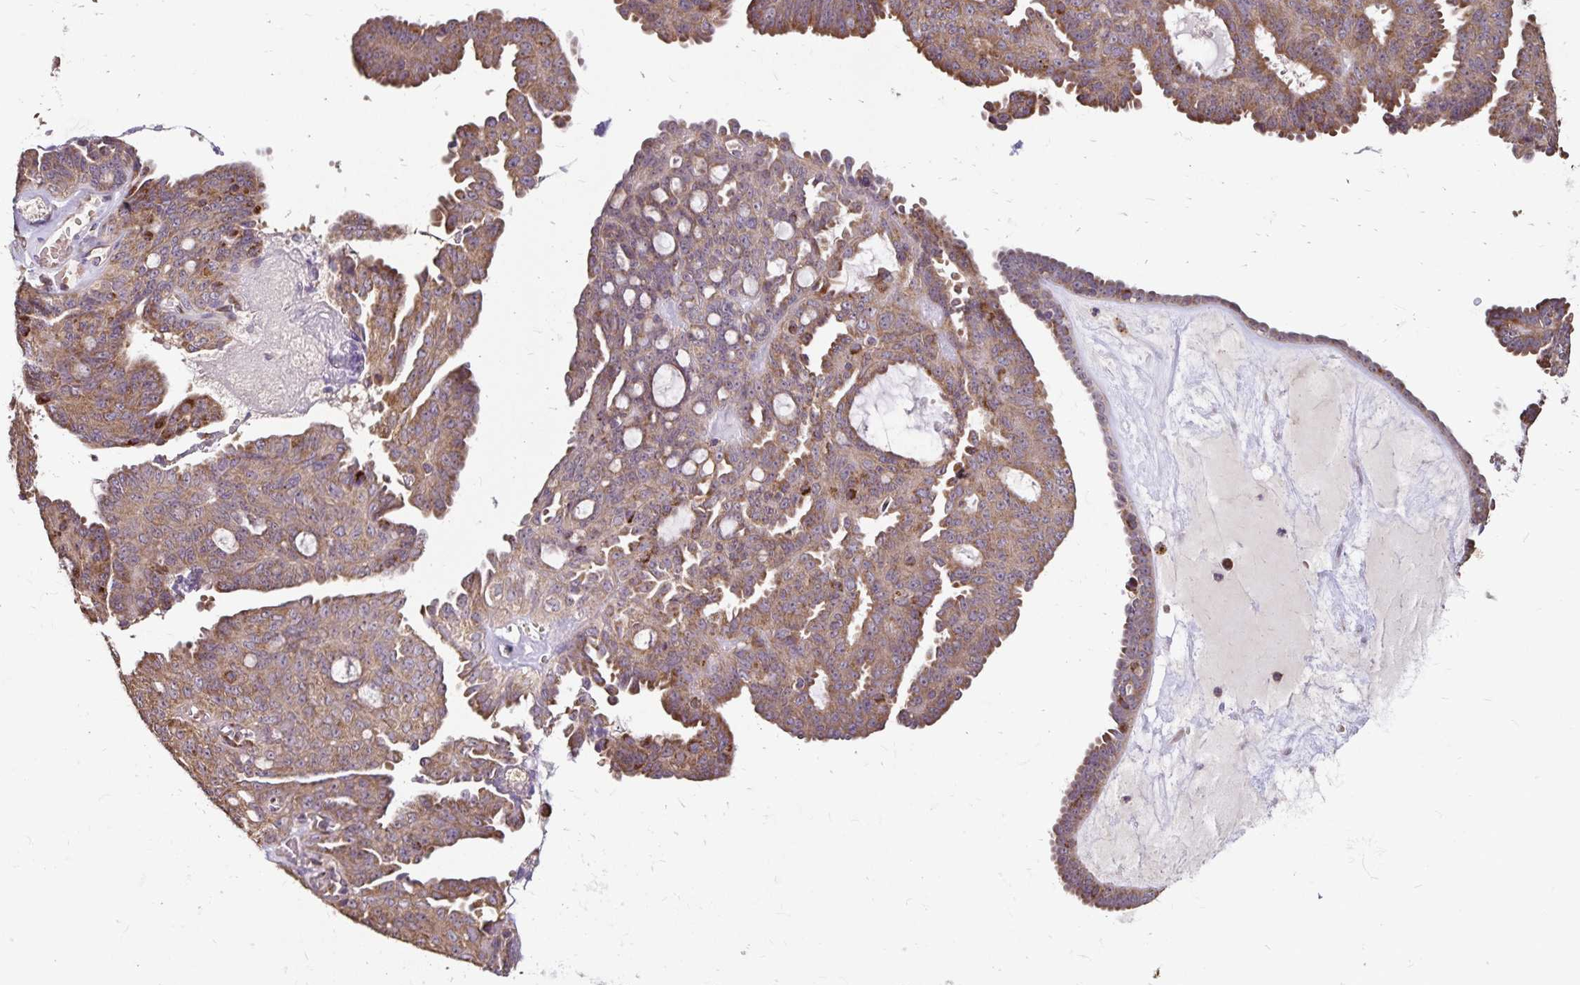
{"staining": {"intensity": "moderate", "quantity": ">75%", "location": "cytoplasmic/membranous"}, "tissue": "ovarian cancer", "cell_type": "Tumor cells", "image_type": "cancer", "snomed": [{"axis": "morphology", "description": "Cystadenocarcinoma, serous, NOS"}, {"axis": "topography", "description": "Ovary"}], "caption": "The image demonstrates immunohistochemical staining of ovarian cancer (serous cystadenocarcinoma). There is moderate cytoplasmic/membranous expression is present in about >75% of tumor cells.", "gene": "EMC10", "patient": {"sex": "female", "age": 71}}